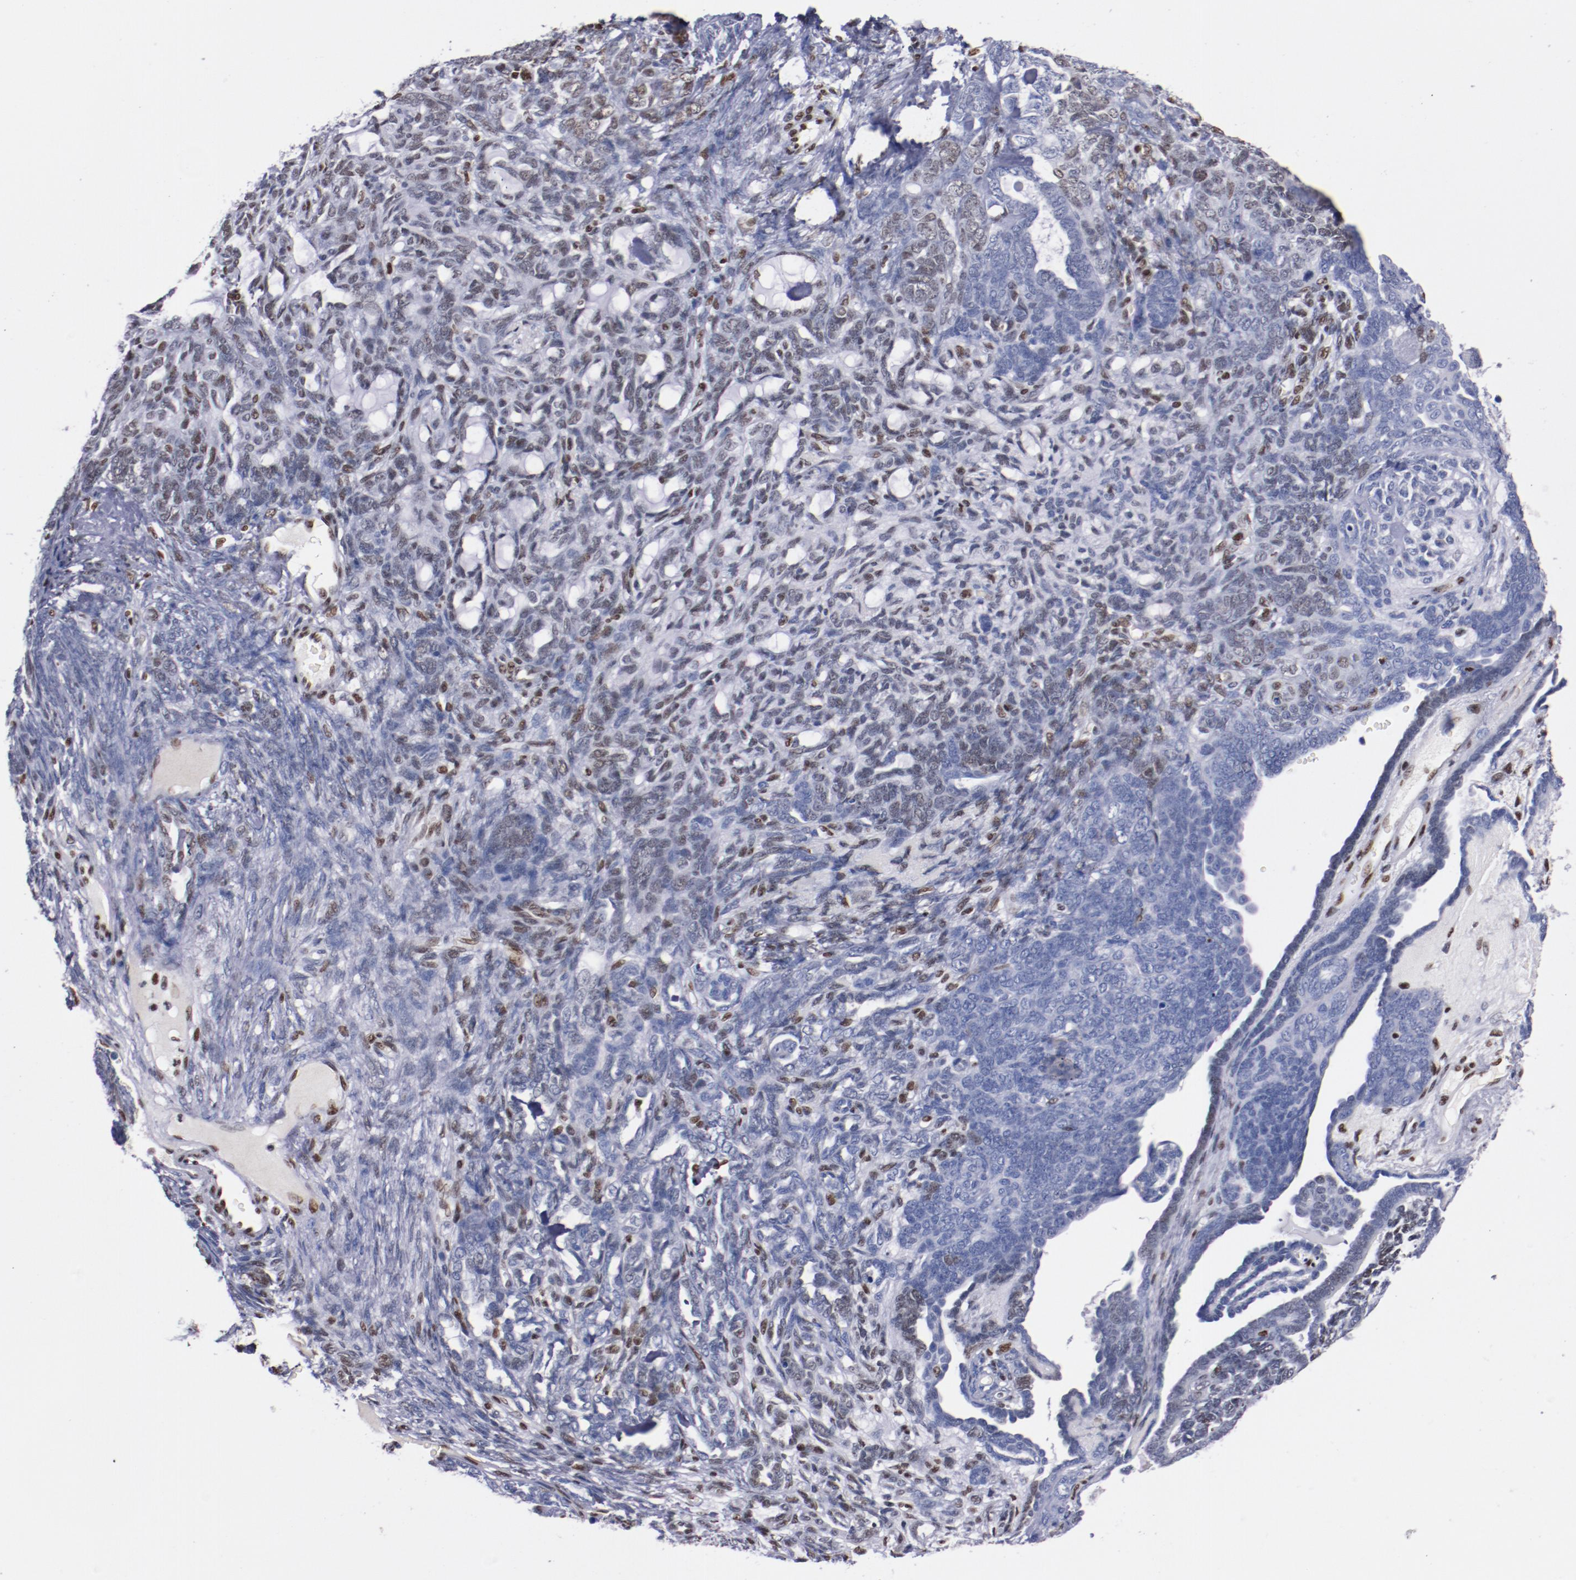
{"staining": {"intensity": "negative", "quantity": "none", "location": "none"}, "tissue": "endometrial cancer", "cell_type": "Tumor cells", "image_type": "cancer", "snomed": [{"axis": "morphology", "description": "Neoplasm, malignant, NOS"}, {"axis": "topography", "description": "Endometrium"}], "caption": "Protein analysis of malignant neoplasm (endometrial) displays no significant expression in tumor cells.", "gene": "IFI16", "patient": {"sex": "female", "age": 74}}